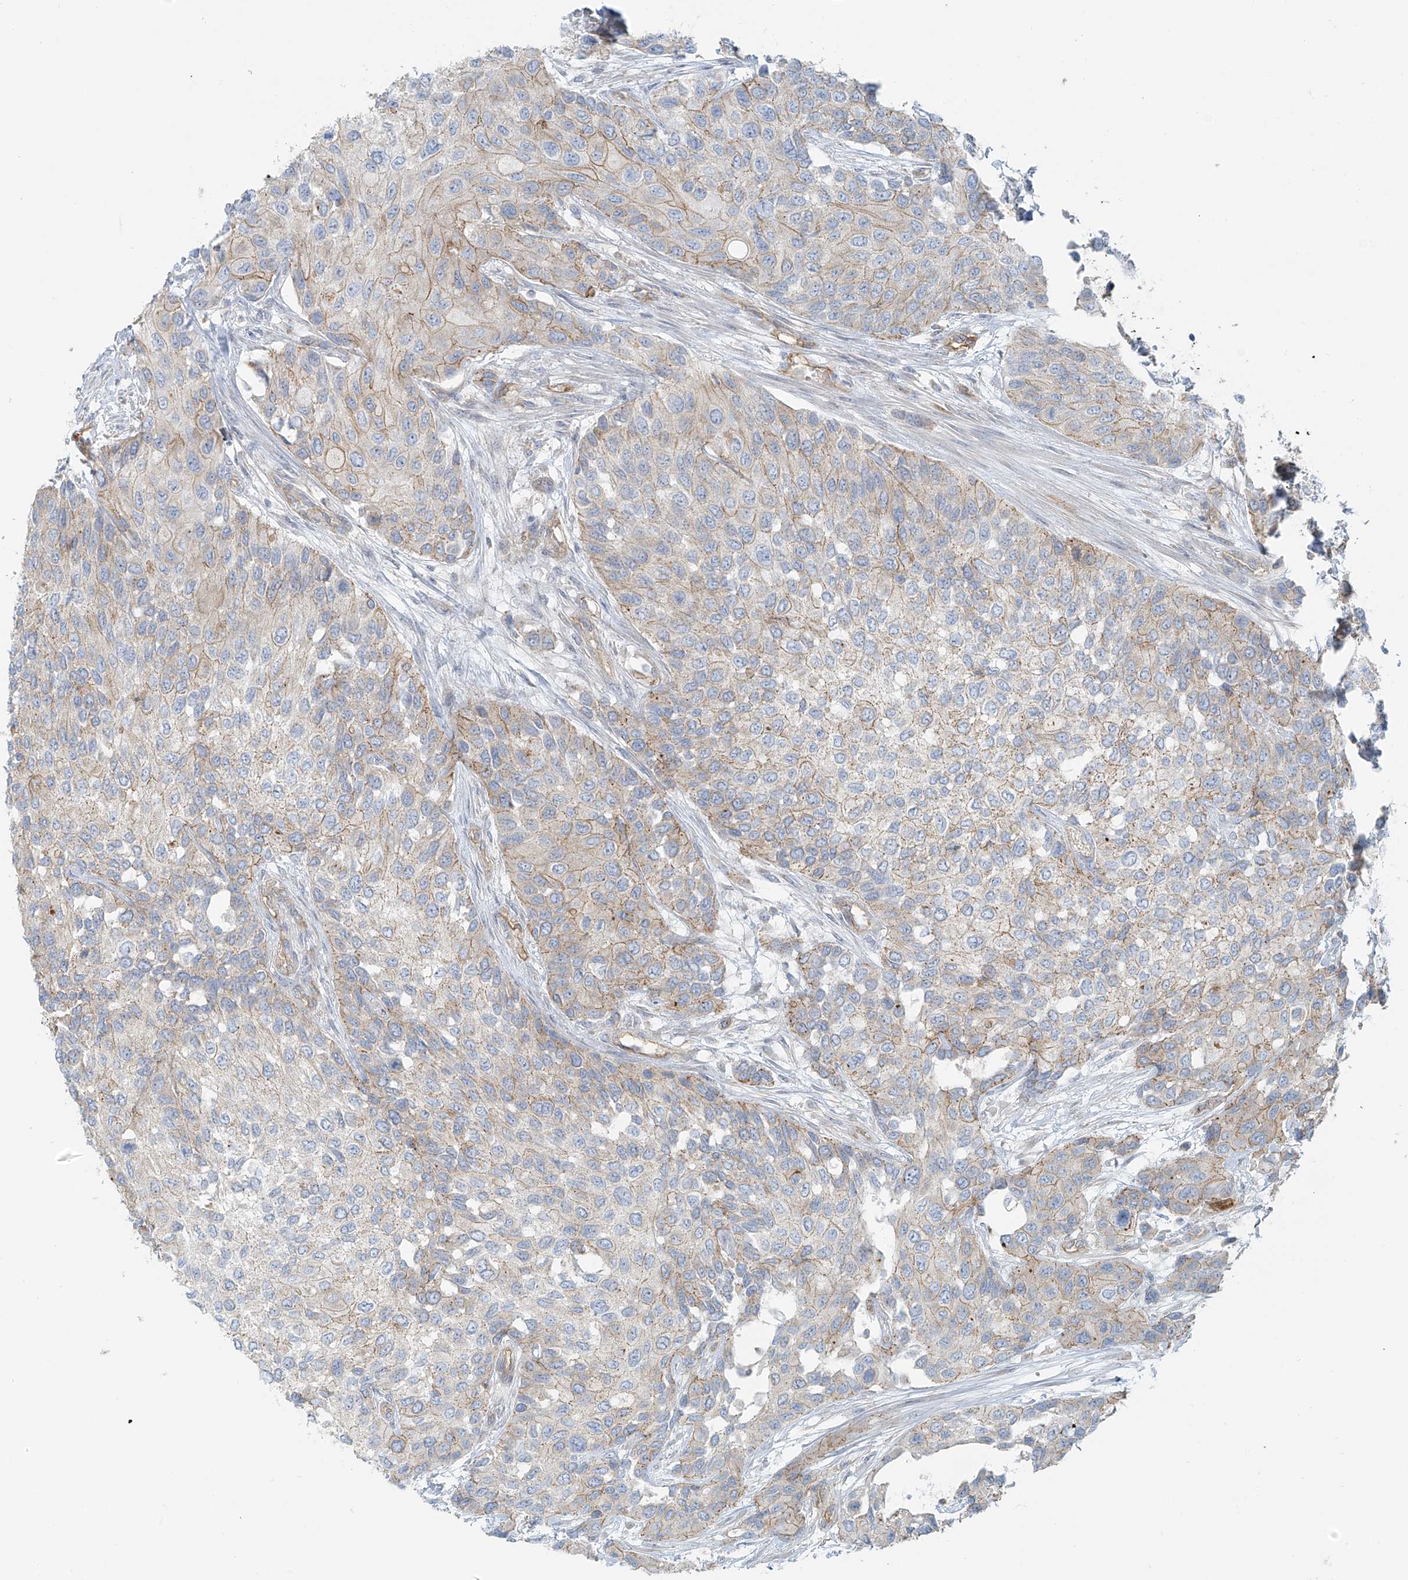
{"staining": {"intensity": "weak", "quantity": "25%-75%", "location": "cytoplasmic/membranous"}, "tissue": "urothelial cancer", "cell_type": "Tumor cells", "image_type": "cancer", "snomed": [{"axis": "morphology", "description": "Normal tissue, NOS"}, {"axis": "morphology", "description": "Urothelial carcinoma, High grade"}, {"axis": "topography", "description": "Vascular tissue"}, {"axis": "topography", "description": "Urinary bladder"}], "caption": "Urothelial cancer tissue demonstrates weak cytoplasmic/membranous positivity in approximately 25%-75% of tumor cells, visualized by immunohistochemistry.", "gene": "VAMP5", "patient": {"sex": "female", "age": 56}}